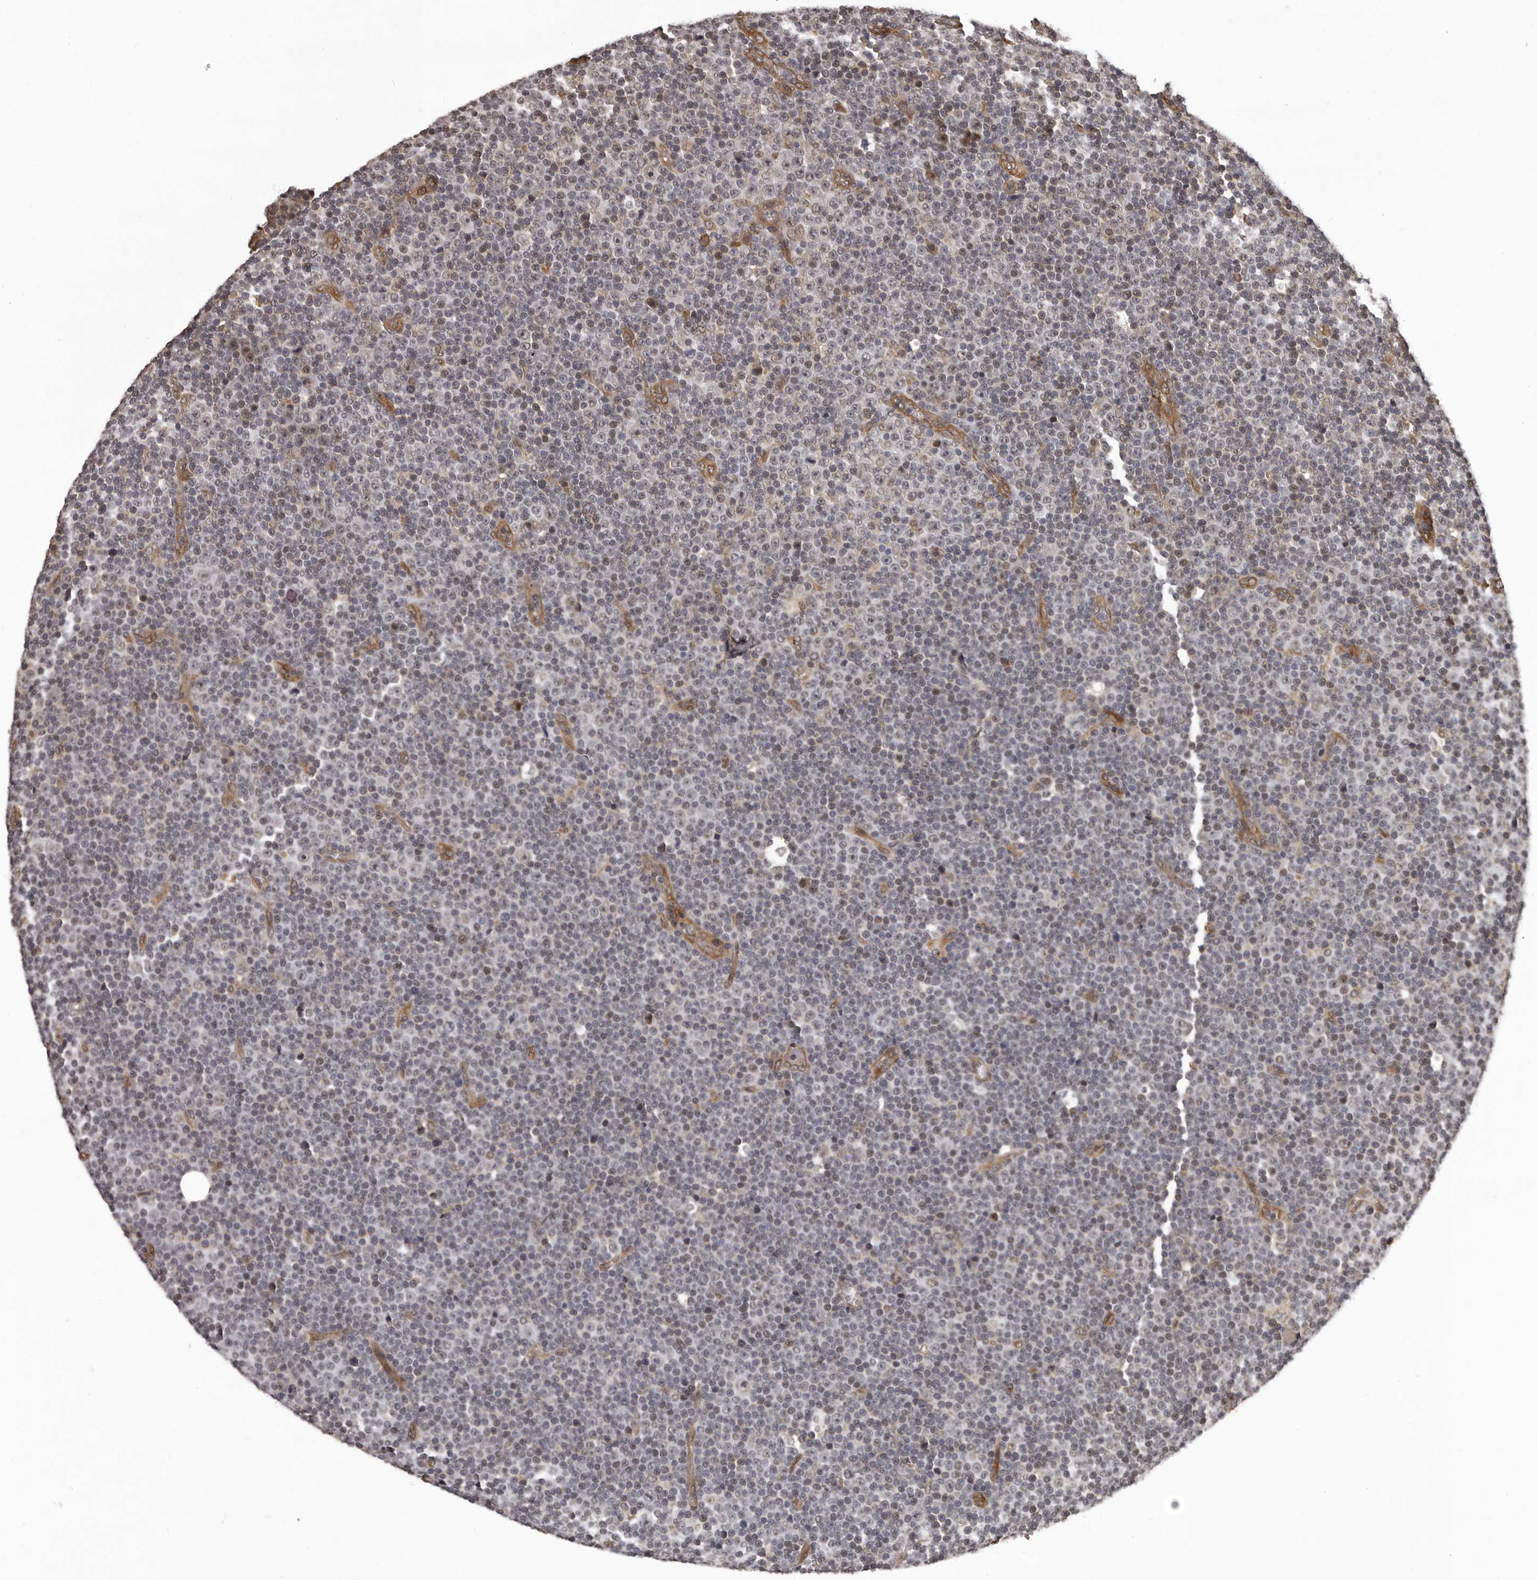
{"staining": {"intensity": "negative", "quantity": "none", "location": "none"}, "tissue": "lymphoma", "cell_type": "Tumor cells", "image_type": "cancer", "snomed": [{"axis": "morphology", "description": "Malignant lymphoma, non-Hodgkin's type, Low grade"}, {"axis": "topography", "description": "Lymph node"}], "caption": "A micrograph of low-grade malignant lymphoma, non-Hodgkin's type stained for a protein demonstrates no brown staining in tumor cells.", "gene": "SLITRK6", "patient": {"sex": "female", "age": 67}}